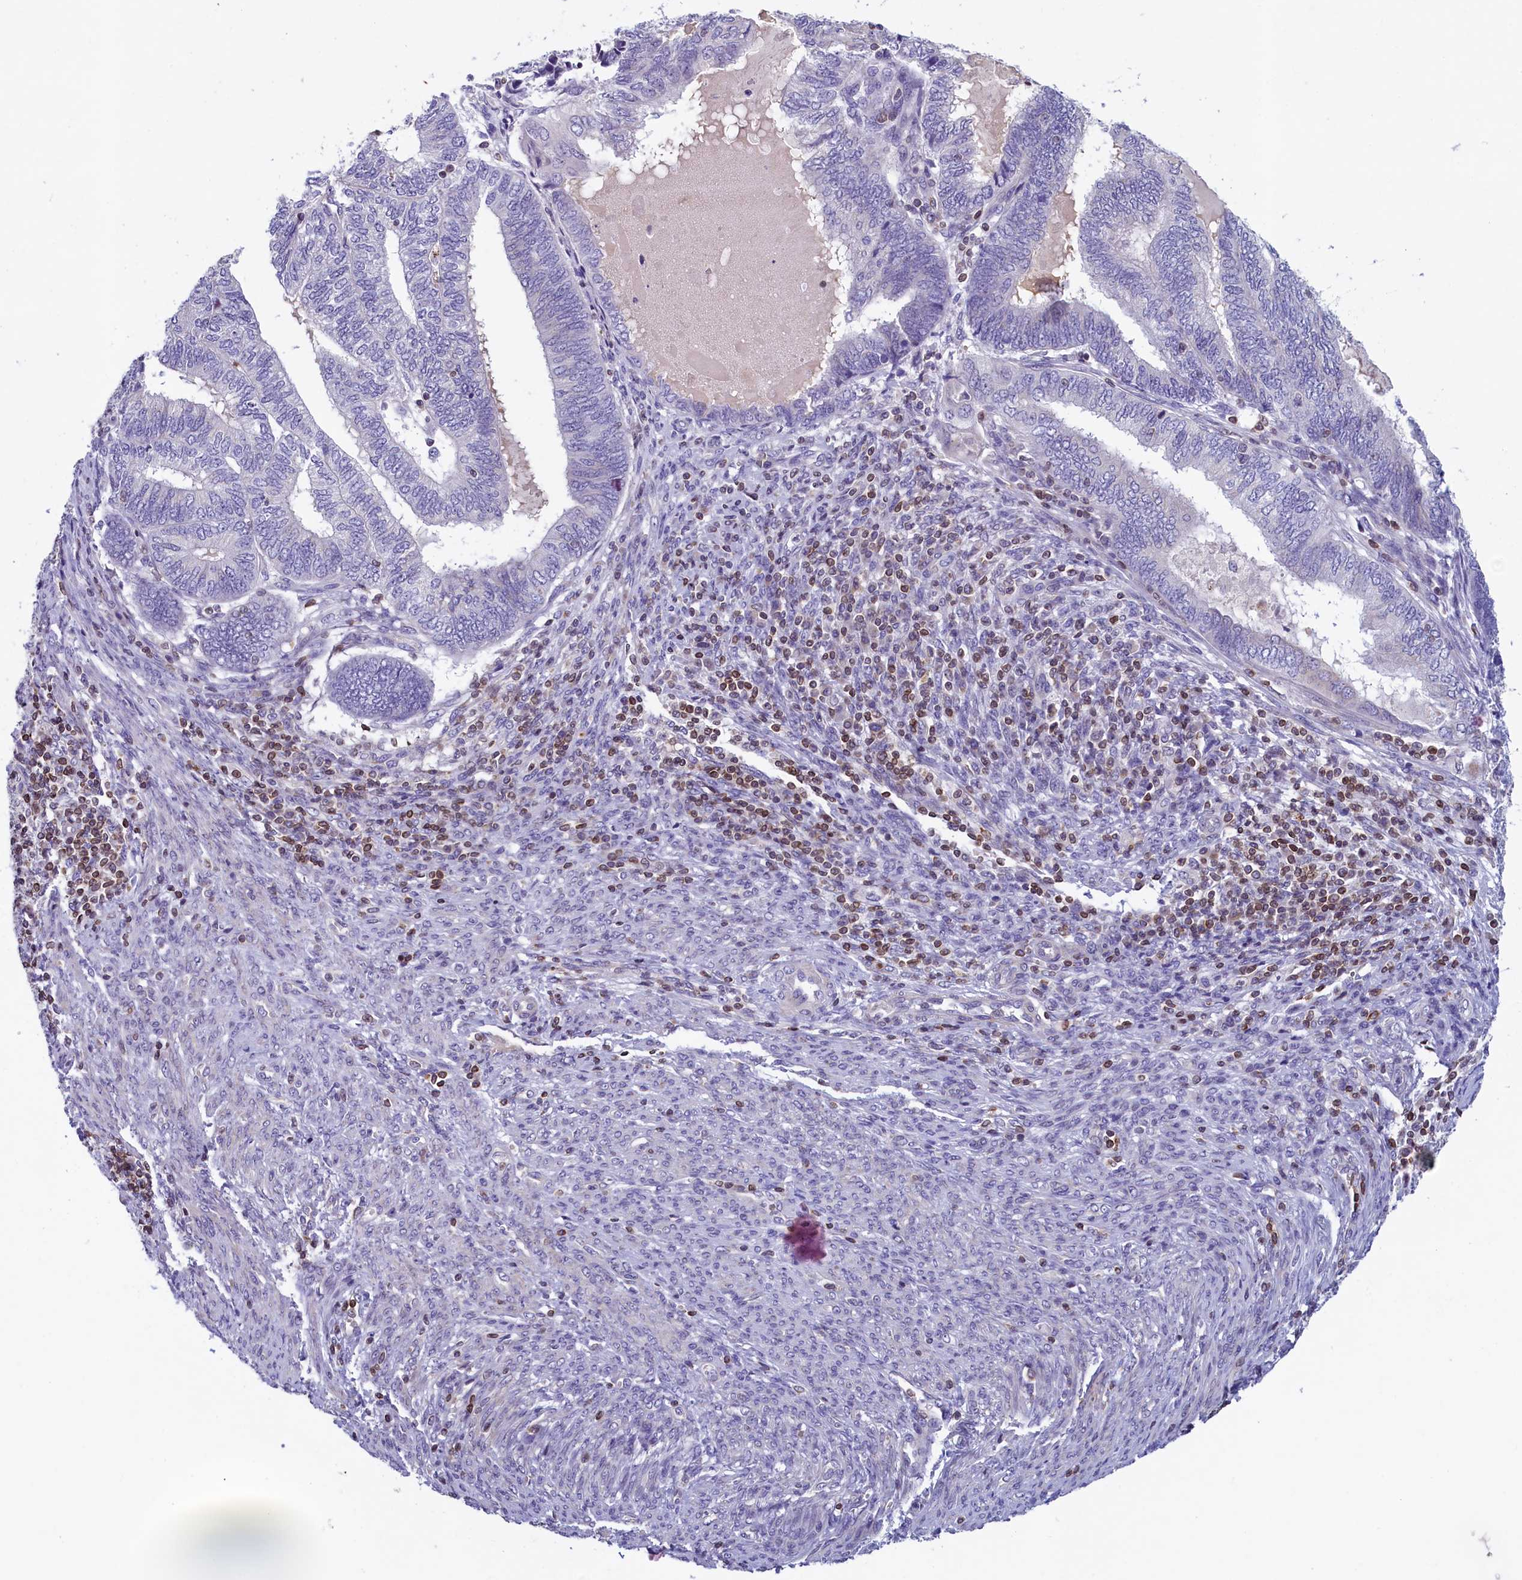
{"staining": {"intensity": "negative", "quantity": "none", "location": "none"}, "tissue": "endometrial cancer", "cell_type": "Tumor cells", "image_type": "cancer", "snomed": [{"axis": "morphology", "description": "Adenocarcinoma, NOS"}, {"axis": "topography", "description": "Uterus"}, {"axis": "topography", "description": "Endometrium"}], "caption": "Immunohistochemistry of endometrial adenocarcinoma displays no expression in tumor cells.", "gene": "TRAF3IP3", "patient": {"sex": "female", "age": 70}}